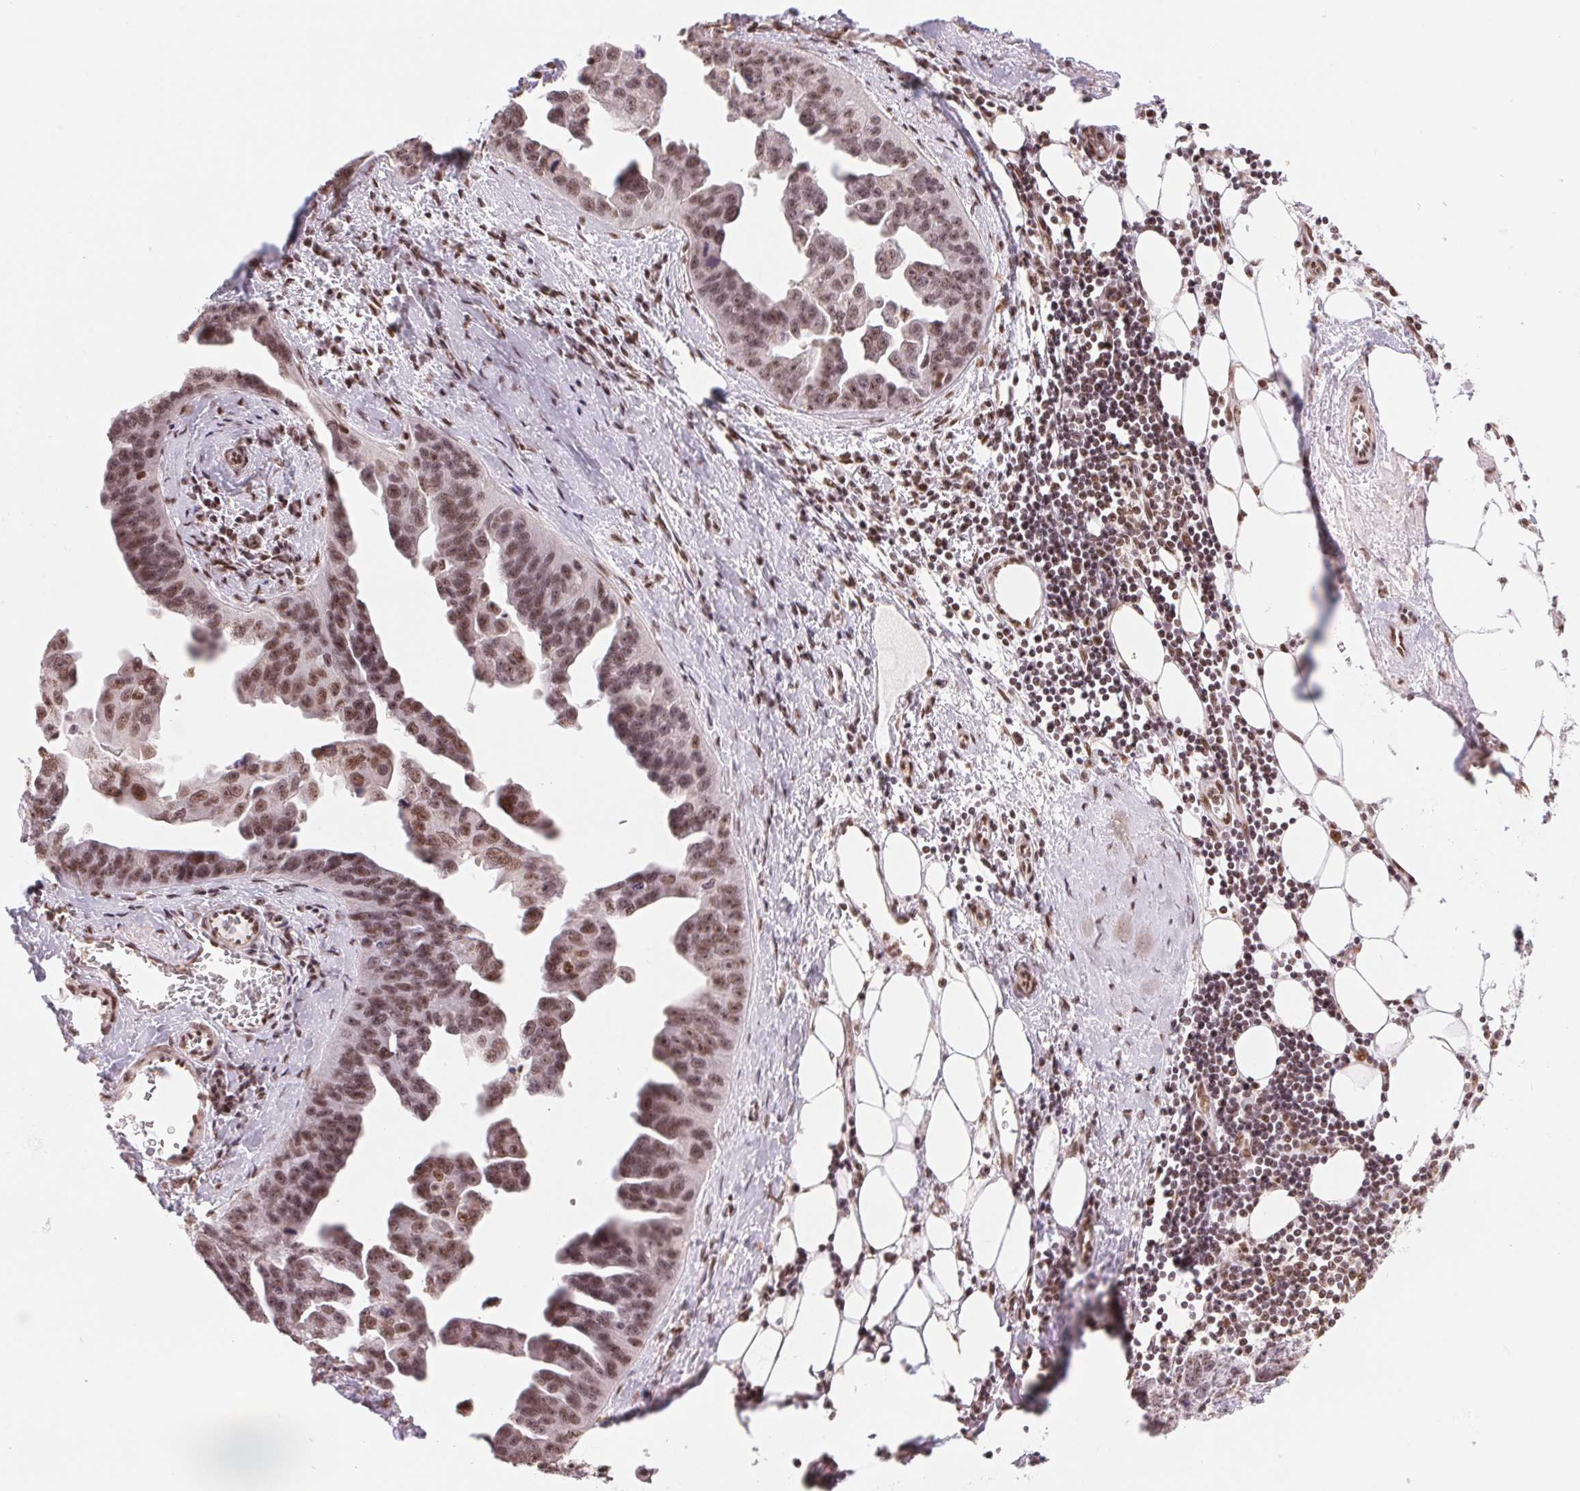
{"staining": {"intensity": "moderate", "quantity": ">75%", "location": "nuclear"}, "tissue": "ovarian cancer", "cell_type": "Tumor cells", "image_type": "cancer", "snomed": [{"axis": "morphology", "description": "Cystadenocarcinoma, serous, NOS"}, {"axis": "topography", "description": "Ovary"}], "caption": "IHC of serous cystadenocarcinoma (ovarian) displays medium levels of moderate nuclear positivity in about >75% of tumor cells.", "gene": "SREK1", "patient": {"sex": "female", "age": 75}}